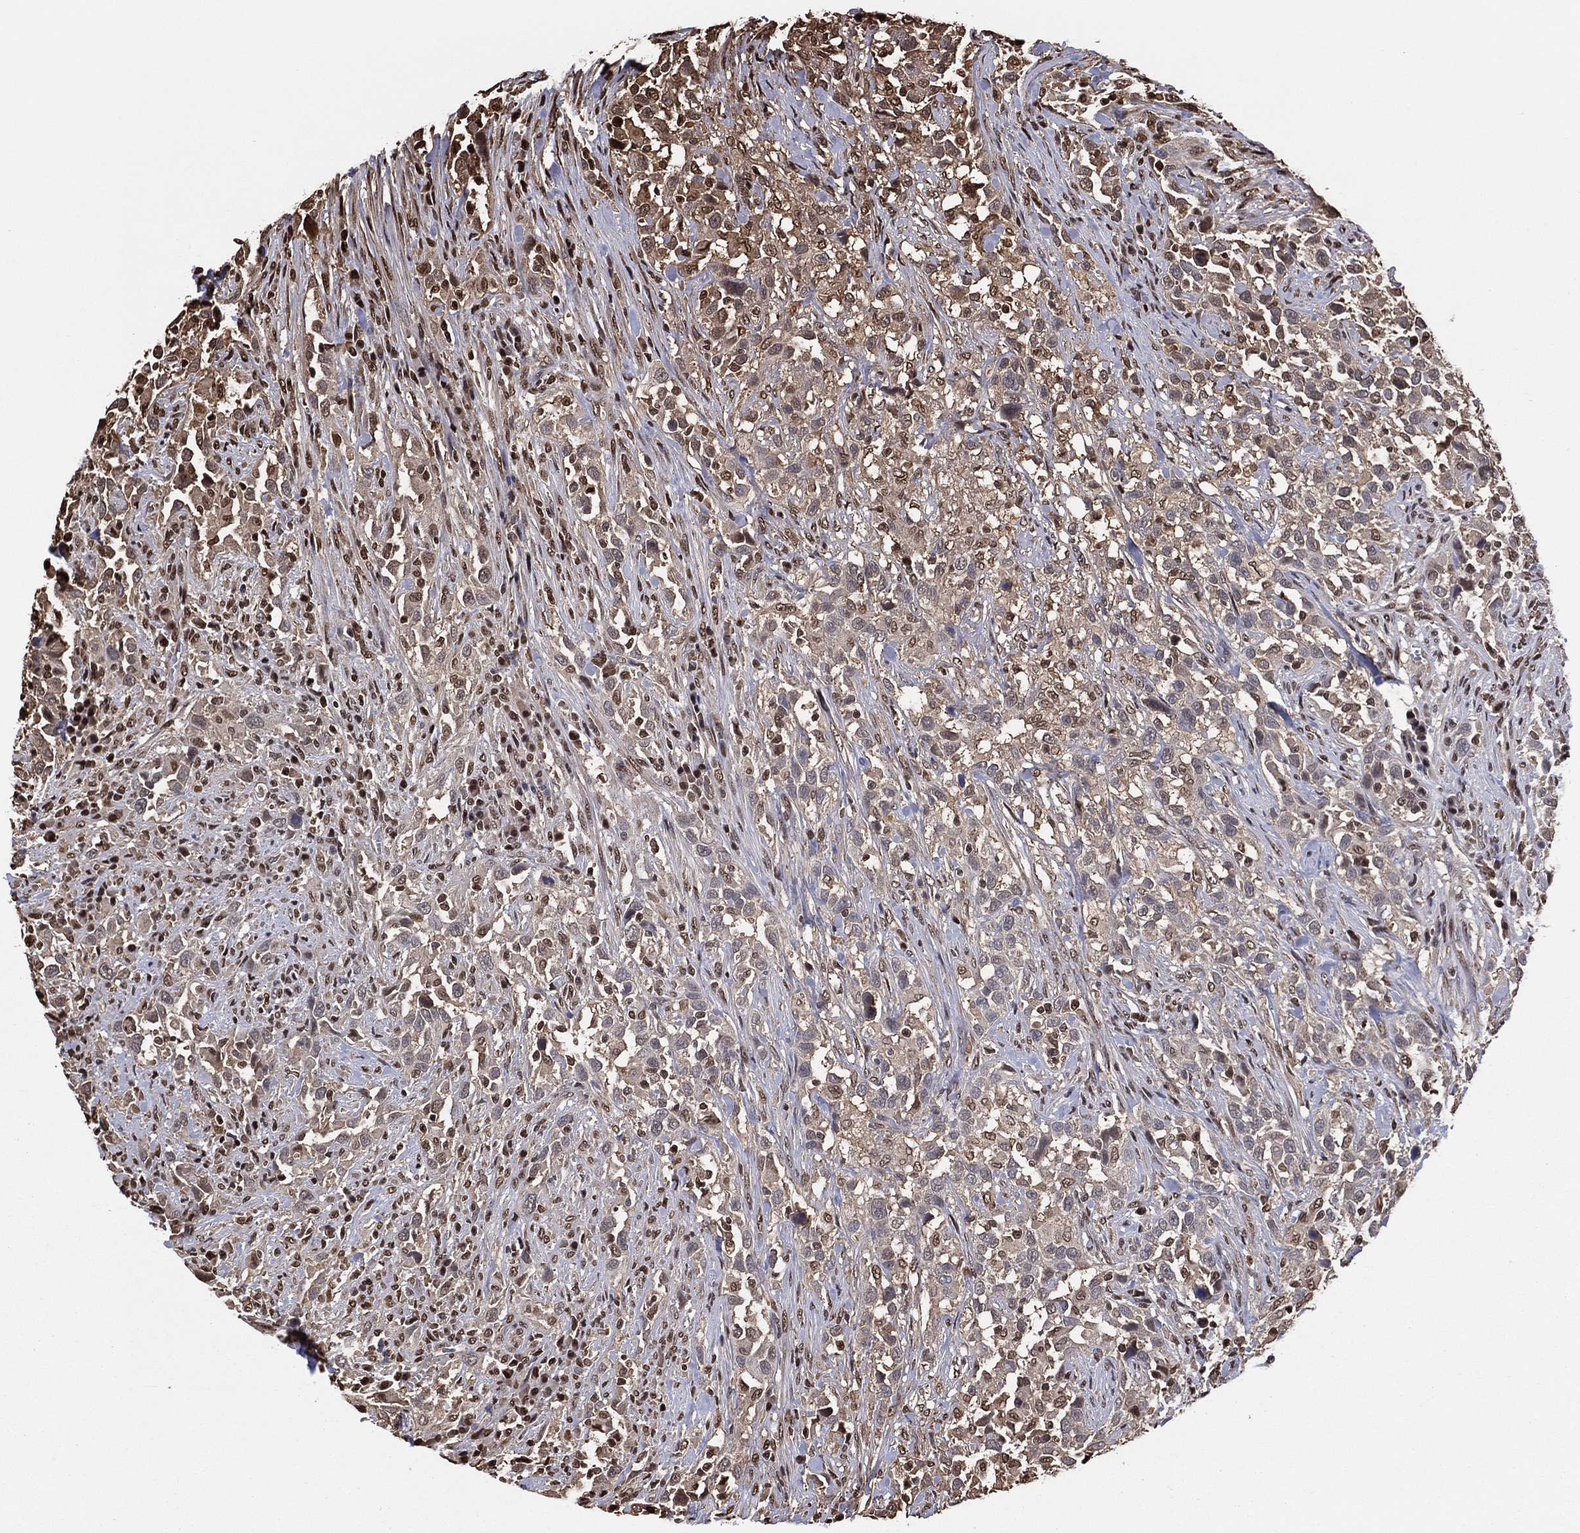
{"staining": {"intensity": "weak", "quantity": "25%-75%", "location": "cytoplasmic/membranous"}, "tissue": "urothelial cancer", "cell_type": "Tumor cells", "image_type": "cancer", "snomed": [{"axis": "morphology", "description": "Urothelial carcinoma, NOS"}, {"axis": "morphology", "description": "Urothelial carcinoma, High grade"}, {"axis": "topography", "description": "Urinary bladder"}], "caption": "Weak cytoplasmic/membranous protein positivity is identified in about 25%-75% of tumor cells in urothelial cancer. The protein is stained brown, and the nuclei are stained in blue (DAB (3,3'-diaminobenzidine) IHC with brightfield microscopy, high magnification).", "gene": "GAPDH", "patient": {"sex": "female", "age": 64}}